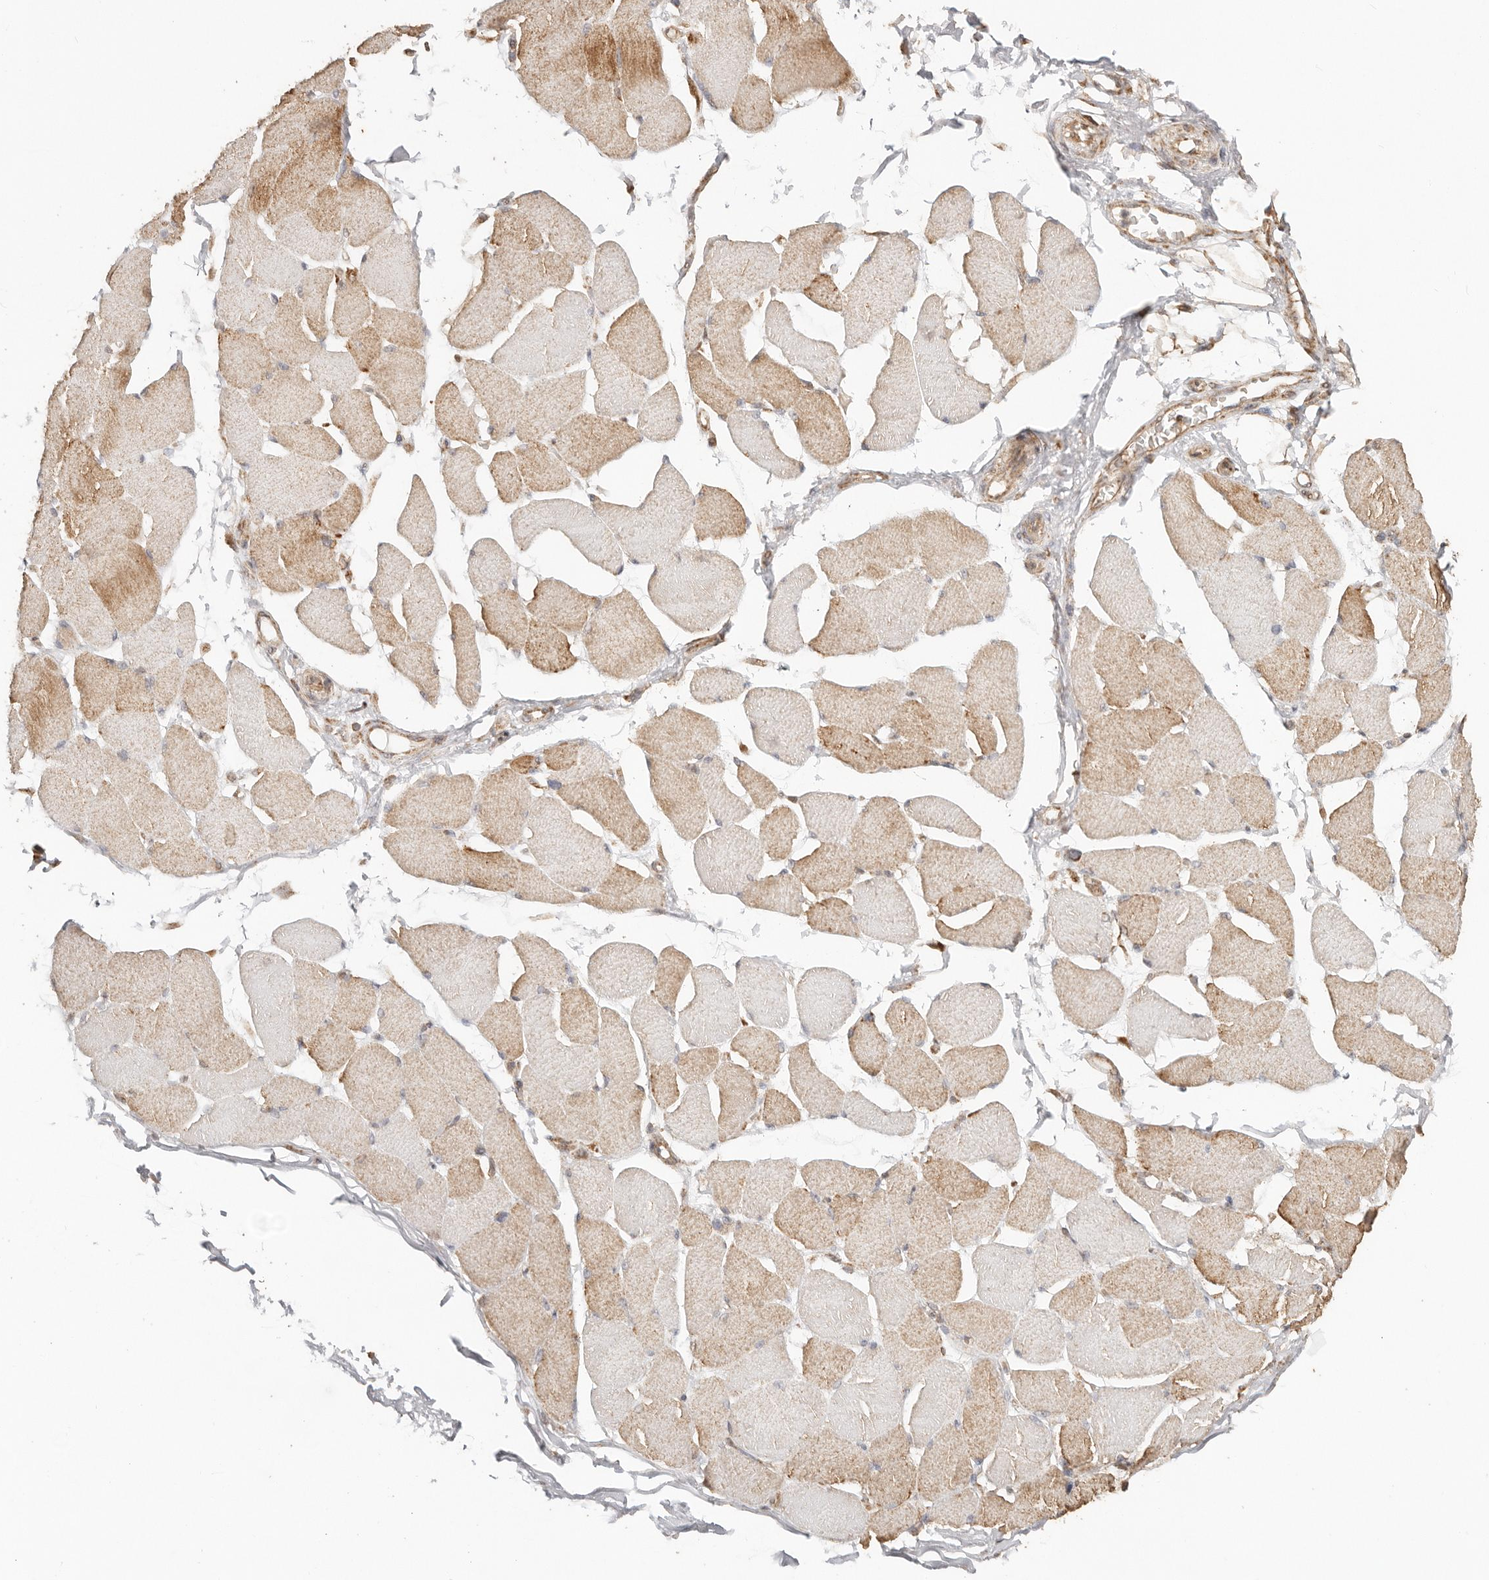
{"staining": {"intensity": "moderate", "quantity": ">75%", "location": "cytoplasmic/membranous"}, "tissue": "skeletal muscle", "cell_type": "Myocytes", "image_type": "normal", "snomed": [{"axis": "morphology", "description": "Normal tissue, NOS"}, {"axis": "topography", "description": "Skin"}, {"axis": "topography", "description": "Skeletal muscle"}], "caption": "A histopathology image showing moderate cytoplasmic/membranous expression in about >75% of myocytes in unremarkable skeletal muscle, as visualized by brown immunohistochemical staining.", "gene": "NDUFB11", "patient": {"sex": "male", "age": 83}}